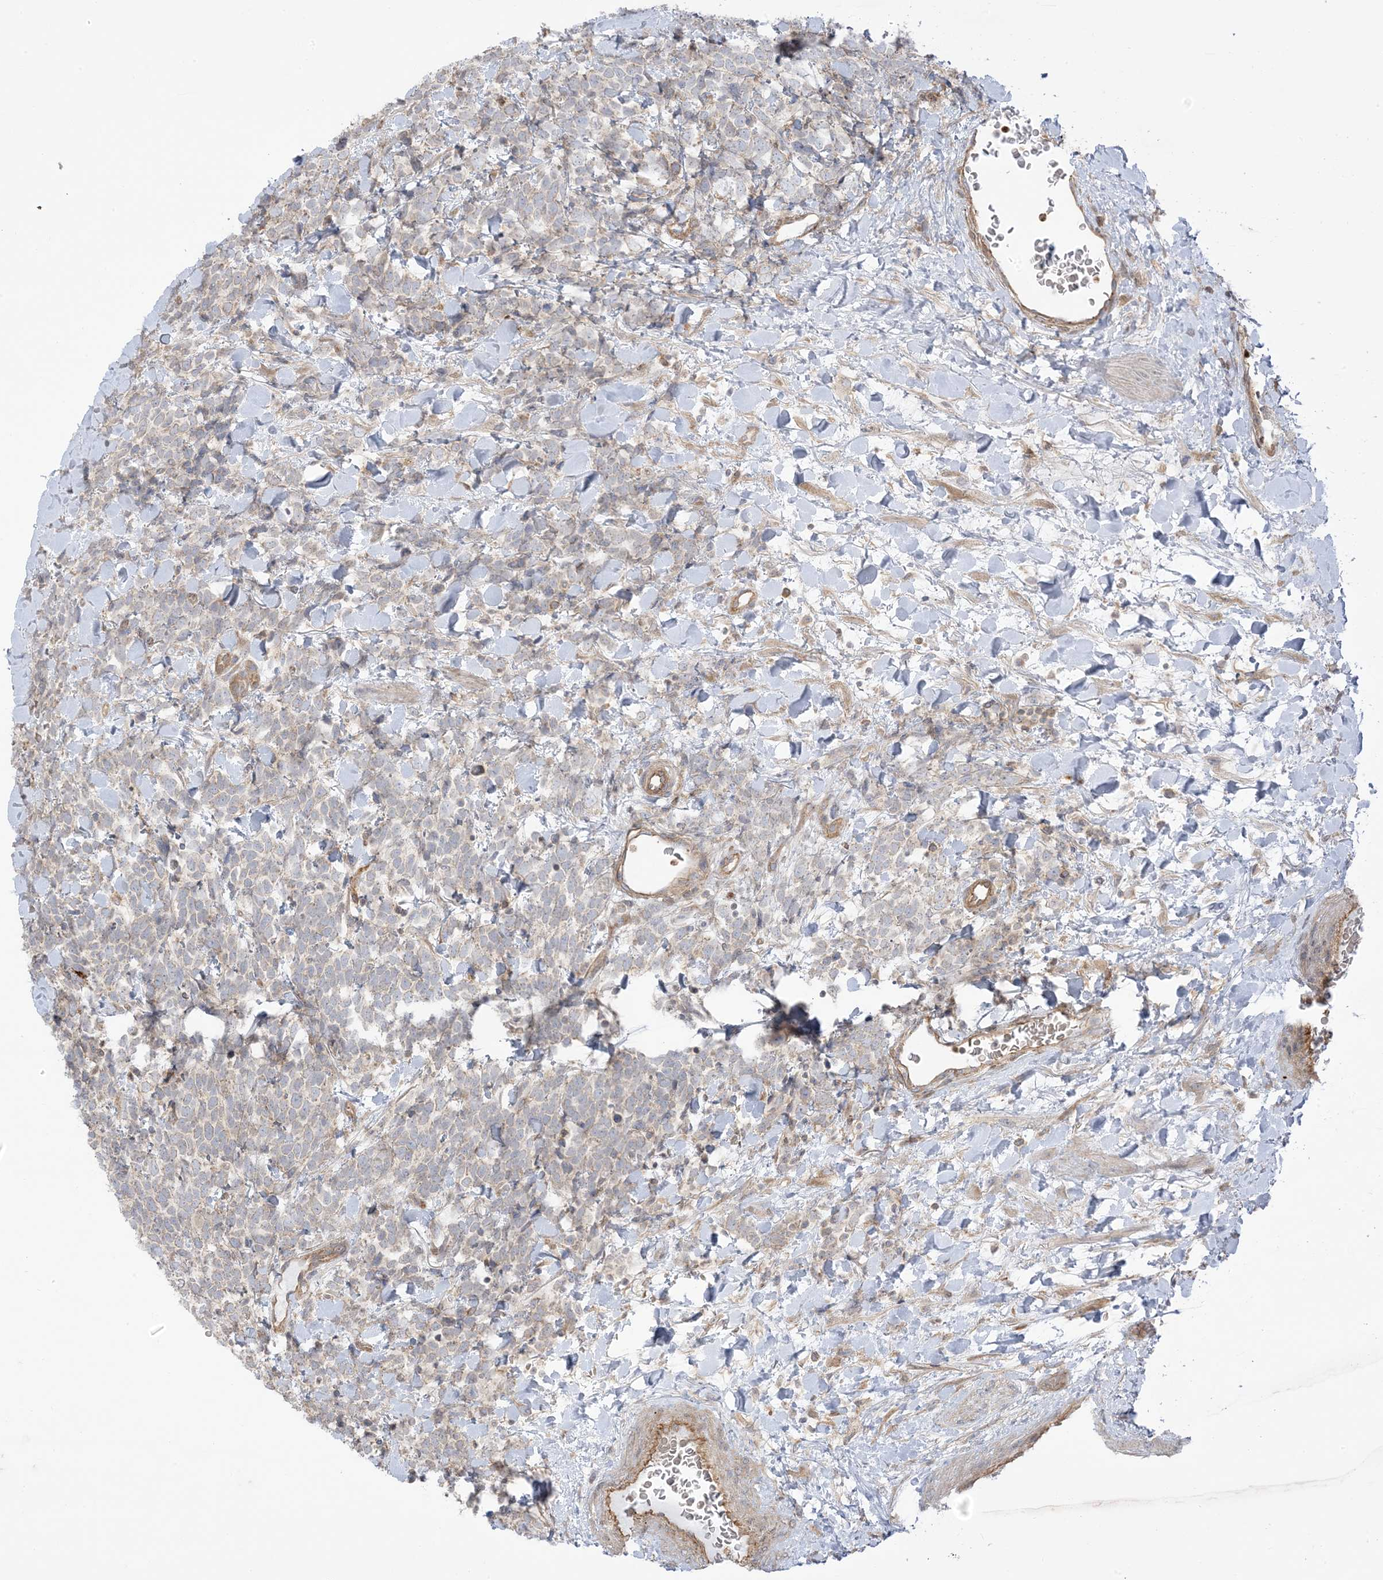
{"staining": {"intensity": "negative", "quantity": "none", "location": "none"}, "tissue": "urothelial cancer", "cell_type": "Tumor cells", "image_type": "cancer", "snomed": [{"axis": "morphology", "description": "Urothelial carcinoma, High grade"}, {"axis": "topography", "description": "Urinary bladder"}], "caption": "This is an IHC image of urothelial carcinoma (high-grade). There is no positivity in tumor cells.", "gene": "ICMT", "patient": {"sex": "female", "age": 82}}